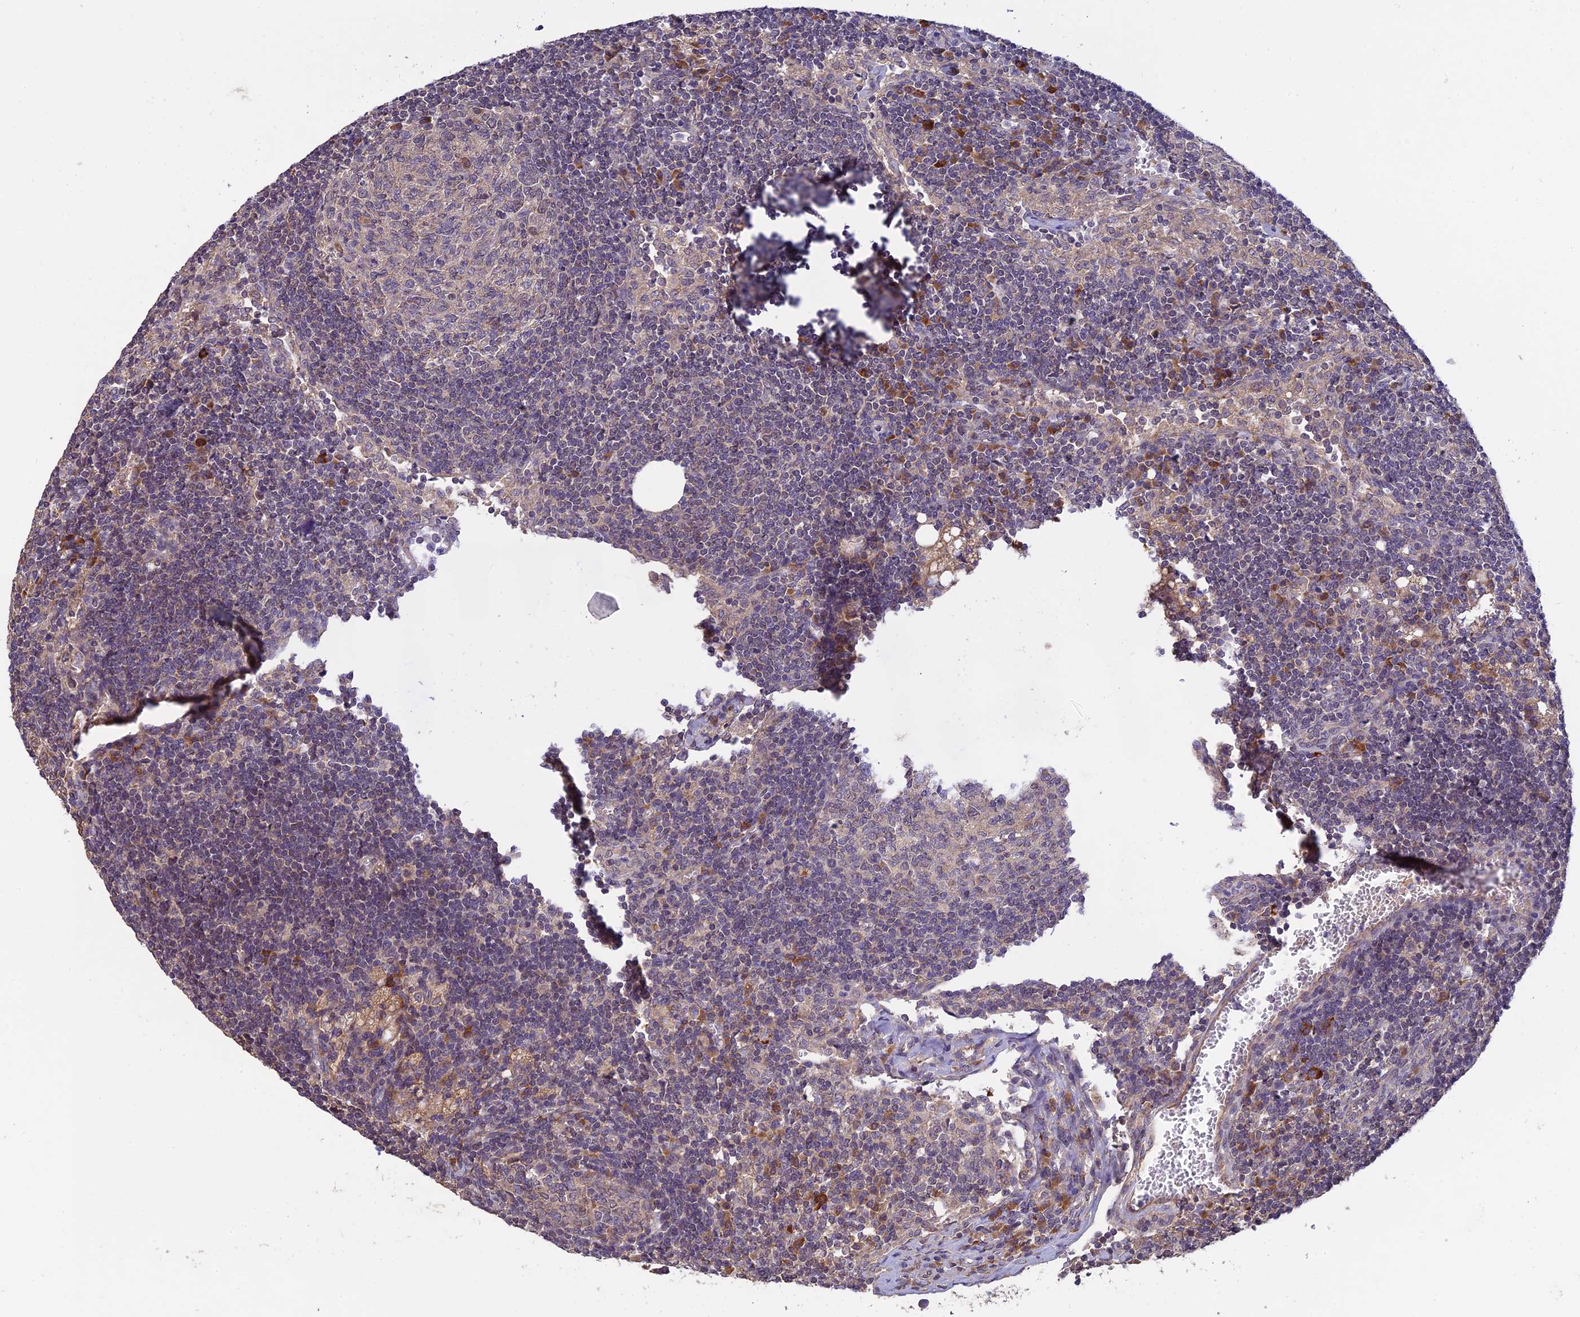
{"staining": {"intensity": "moderate", "quantity": "<25%", "location": "cytoplasmic/membranous"}, "tissue": "lymph node", "cell_type": "Germinal center cells", "image_type": "normal", "snomed": [{"axis": "morphology", "description": "Normal tissue, NOS"}, {"axis": "topography", "description": "Lymph node"}], "caption": "Immunohistochemistry (IHC) (DAB (3,3'-diaminobenzidine)) staining of normal human lymph node shows moderate cytoplasmic/membranous protein staining in approximately <25% of germinal center cells. The protein of interest is shown in brown color, while the nuclei are stained blue.", "gene": "MRNIP", "patient": {"sex": "female", "age": 73}}